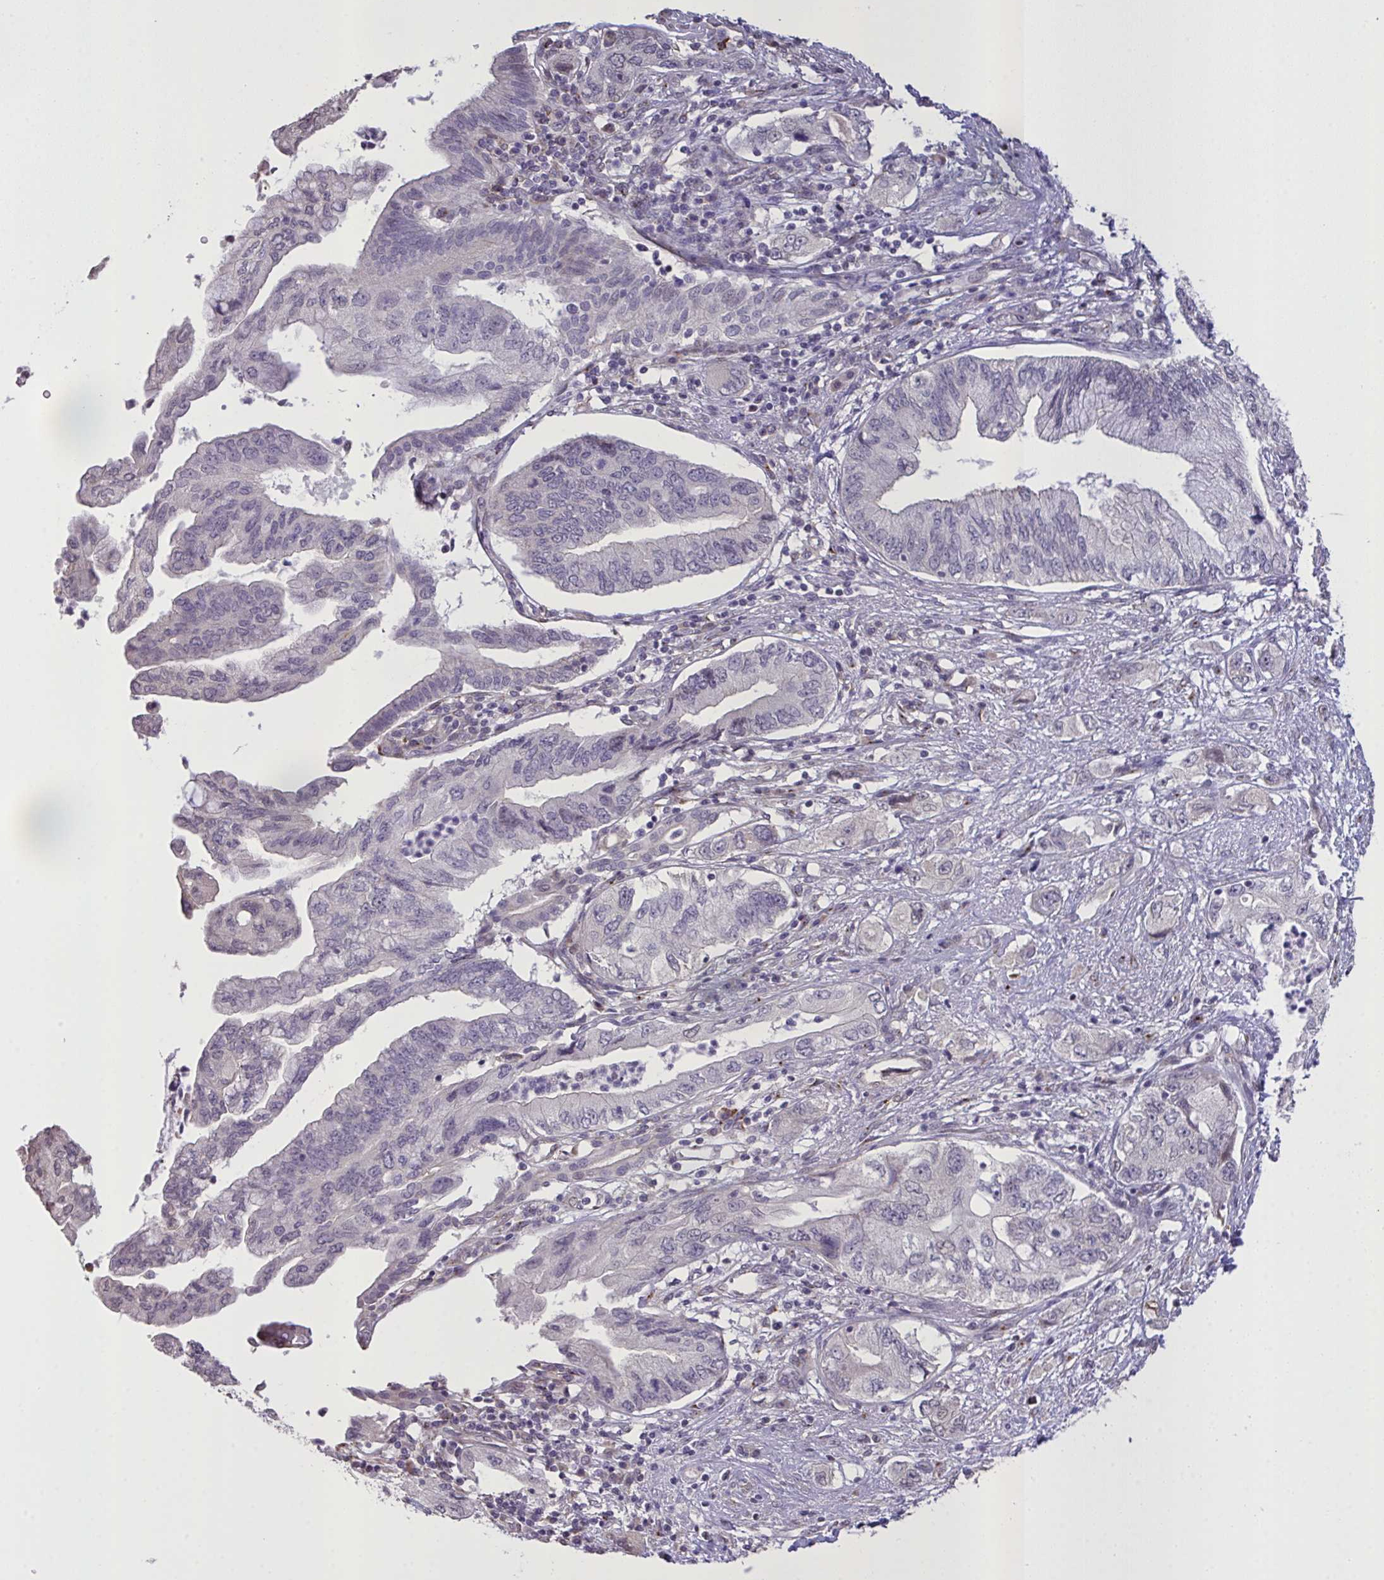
{"staining": {"intensity": "negative", "quantity": "none", "location": "none"}, "tissue": "pancreatic cancer", "cell_type": "Tumor cells", "image_type": "cancer", "snomed": [{"axis": "morphology", "description": "Adenocarcinoma, NOS"}, {"axis": "topography", "description": "Pancreas"}], "caption": "A photomicrograph of human pancreatic cancer (adenocarcinoma) is negative for staining in tumor cells.", "gene": "MRGPRX2", "patient": {"sex": "female", "age": 73}}